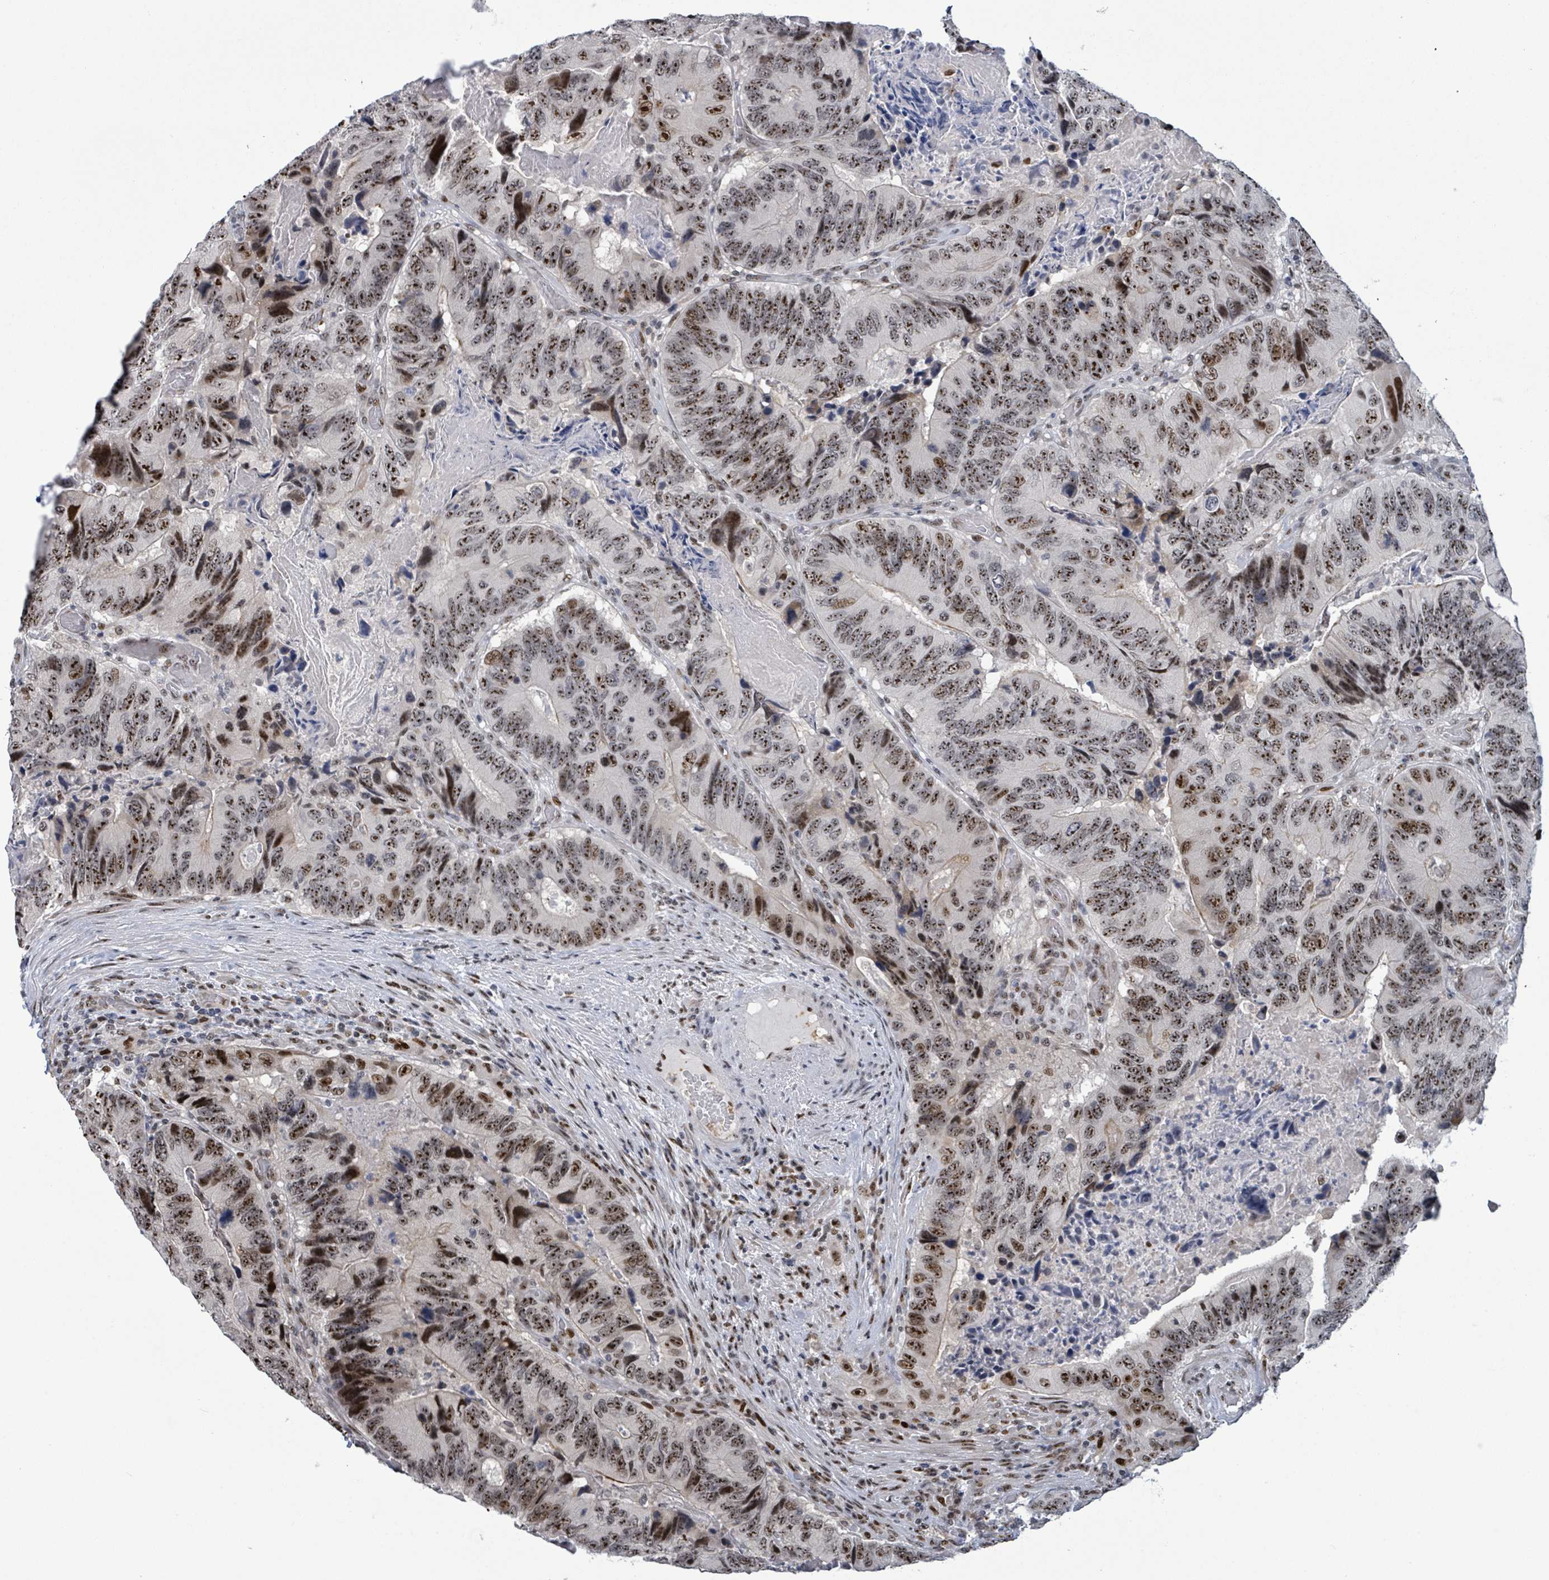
{"staining": {"intensity": "strong", "quantity": ">75%", "location": "nuclear"}, "tissue": "colorectal cancer", "cell_type": "Tumor cells", "image_type": "cancer", "snomed": [{"axis": "morphology", "description": "Adenocarcinoma, NOS"}, {"axis": "topography", "description": "Colon"}], "caption": "About >75% of tumor cells in human colorectal cancer demonstrate strong nuclear protein staining as visualized by brown immunohistochemical staining.", "gene": "RRN3", "patient": {"sex": "male", "age": 84}}